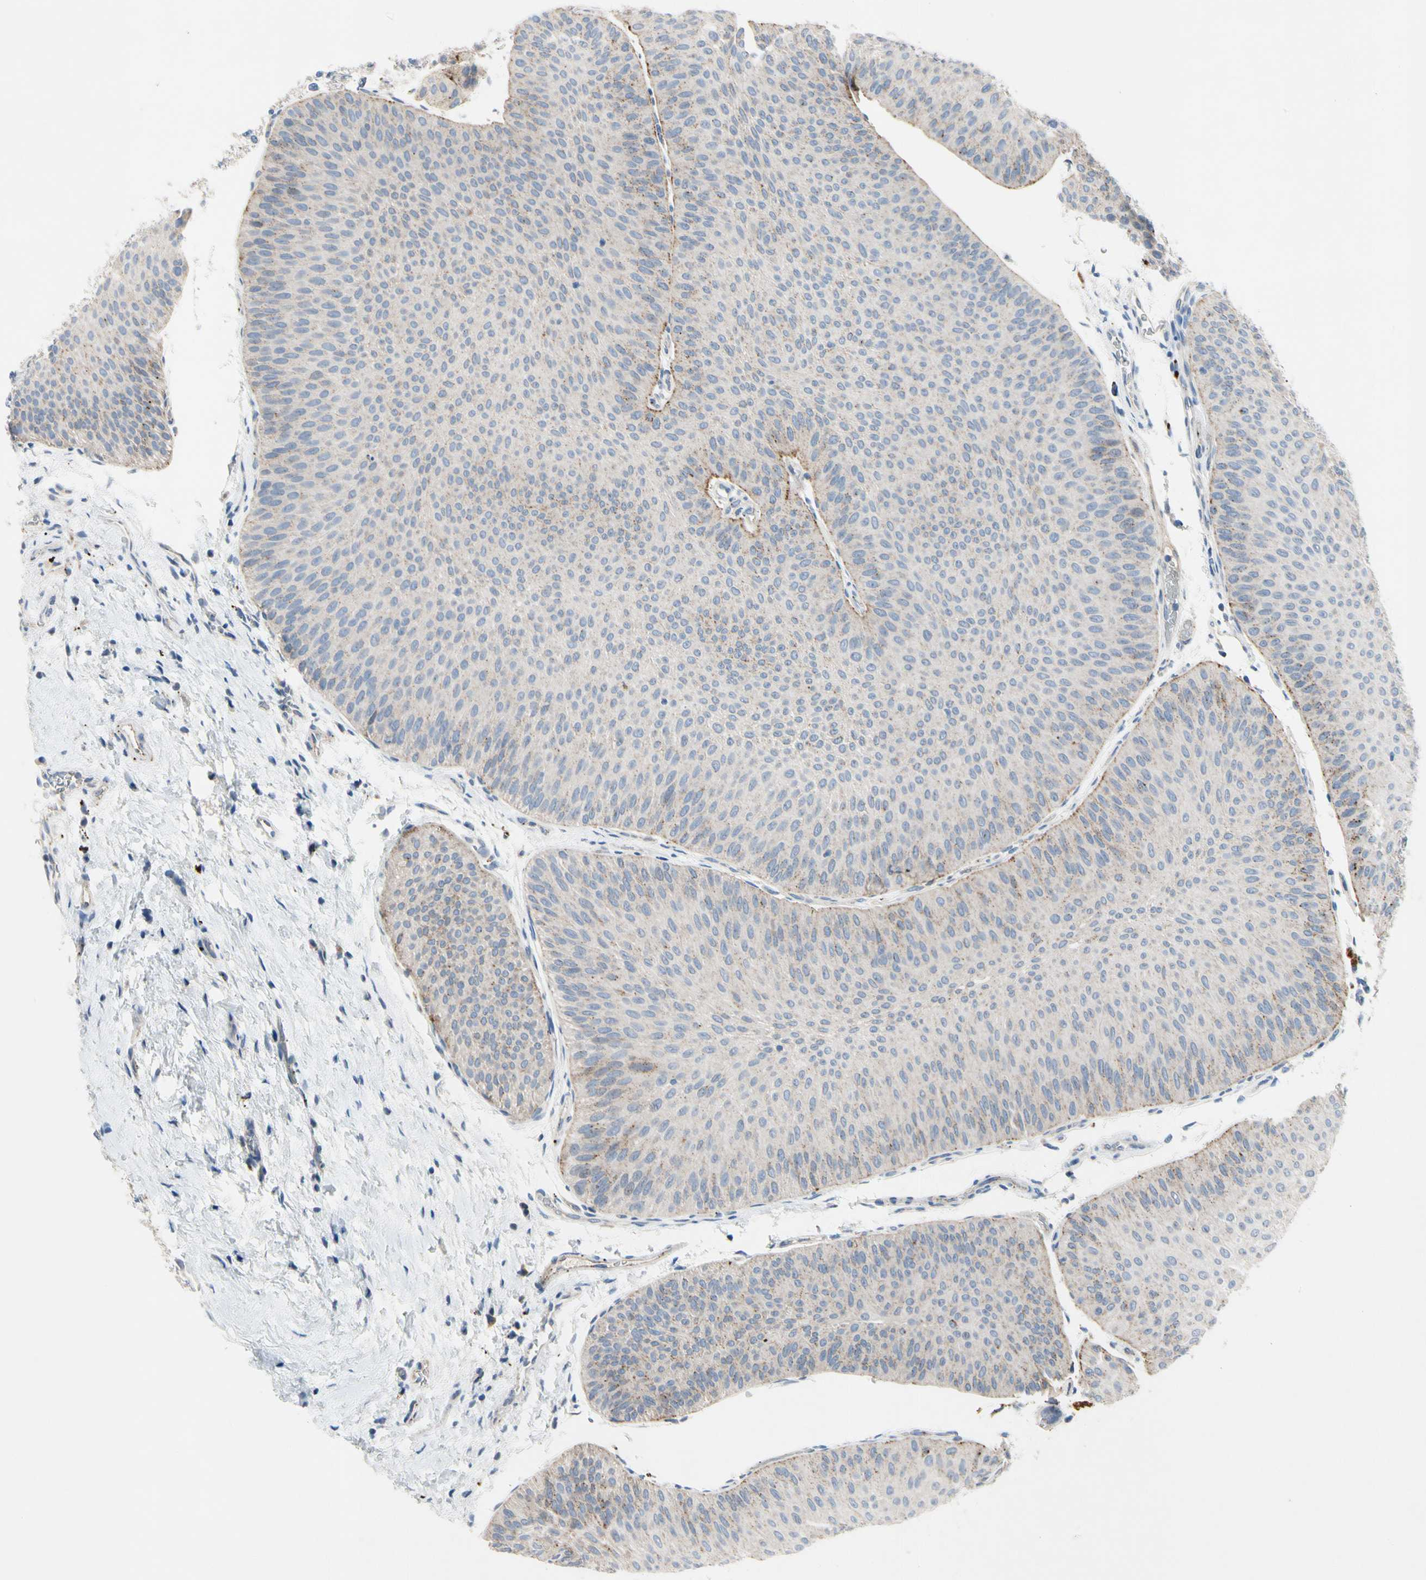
{"staining": {"intensity": "moderate", "quantity": "25%-75%", "location": "cytoplasmic/membranous"}, "tissue": "urothelial cancer", "cell_type": "Tumor cells", "image_type": "cancer", "snomed": [{"axis": "morphology", "description": "Urothelial carcinoma, Low grade"}, {"axis": "topography", "description": "Urinary bladder"}], "caption": "An image showing moderate cytoplasmic/membranous staining in about 25%-75% of tumor cells in urothelial cancer, as visualized by brown immunohistochemical staining.", "gene": "RETSAT", "patient": {"sex": "female", "age": 60}}